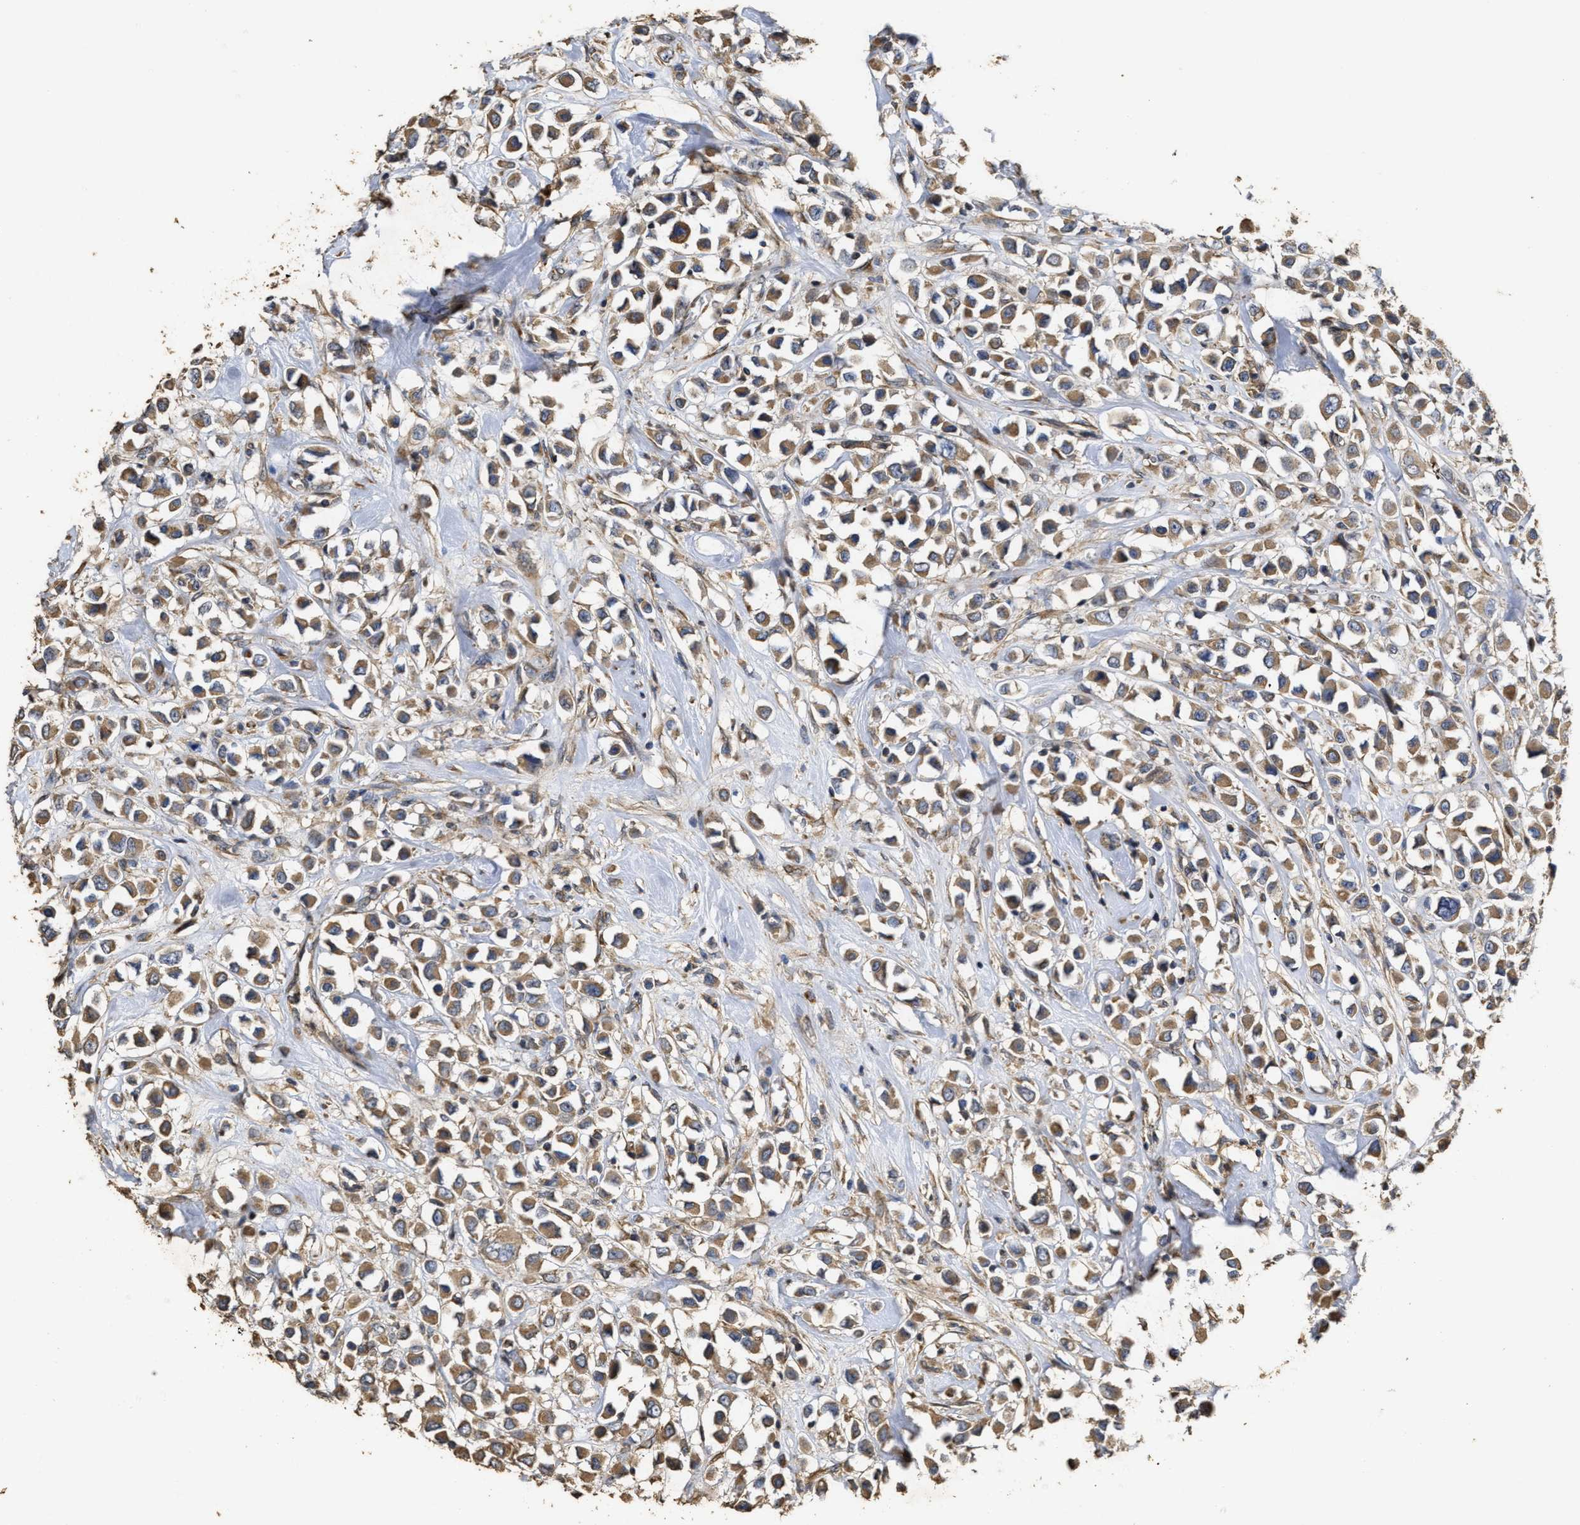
{"staining": {"intensity": "moderate", "quantity": ">75%", "location": "cytoplasmic/membranous"}, "tissue": "breast cancer", "cell_type": "Tumor cells", "image_type": "cancer", "snomed": [{"axis": "morphology", "description": "Duct carcinoma"}, {"axis": "topography", "description": "Breast"}], "caption": "A brown stain labels moderate cytoplasmic/membranous positivity of a protein in breast invasive ductal carcinoma tumor cells.", "gene": "NAV1", "patient": {"sex": "female", "age": 61}}